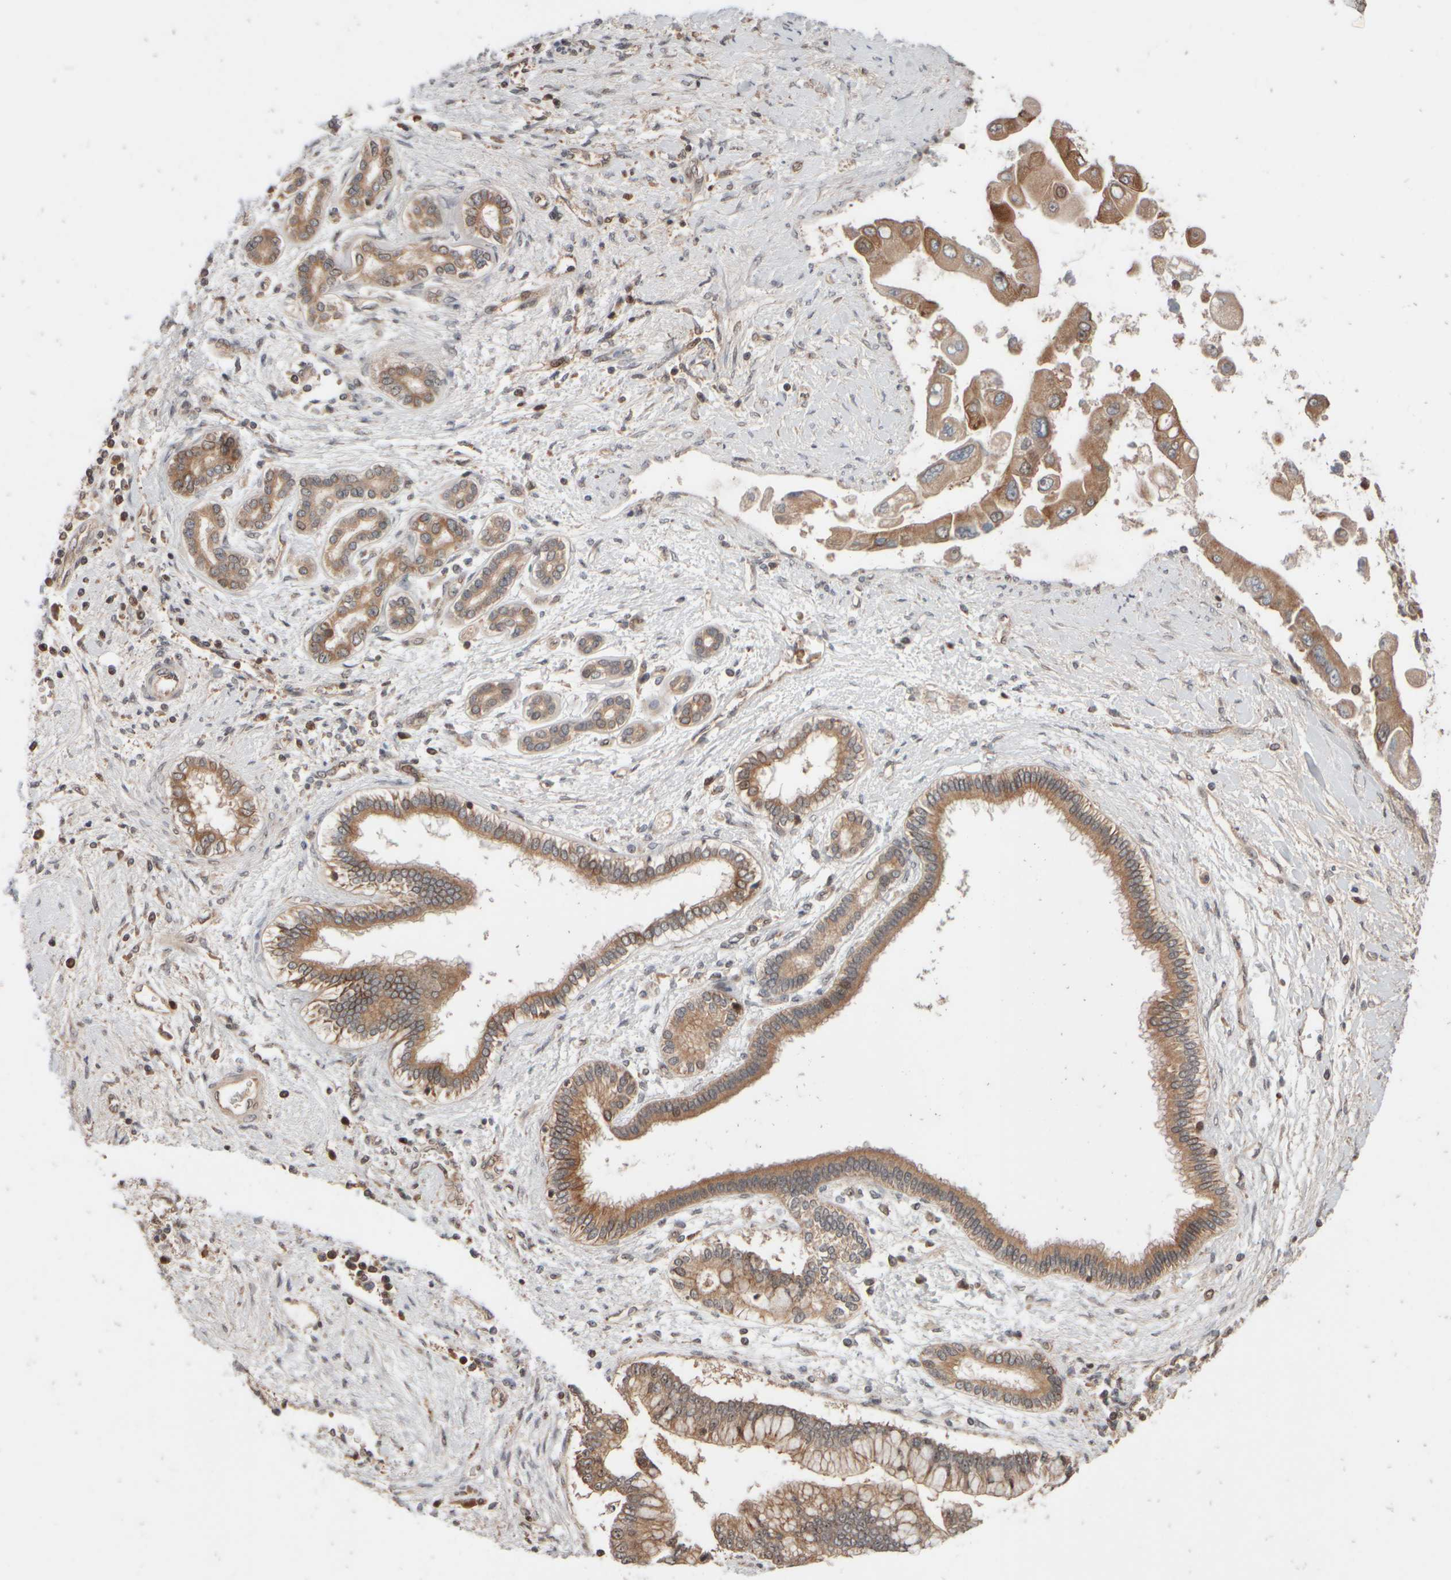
{"staining": {"intensity": "moderate", "quantity": ">75%", "location": "cytoplasmic/membranous"}, "tissue": "liver cancer", "cell_type": "Tumor cells", "image_type": "cancer", "snomed": [{"axis": "morphology", "description": "Cholangiocarcinoma"}, {"axis": "topography", "description": "Liver"}], "caption": "Immunohistochemical staining of cholangiocarcinoma (liver) exhibits medium levels of moderate cytoplasmic/membranous protein expression in about >75% of tumor cells.", "gene": "ABHD11", "patient": {"sex": "male", "age": 50}}